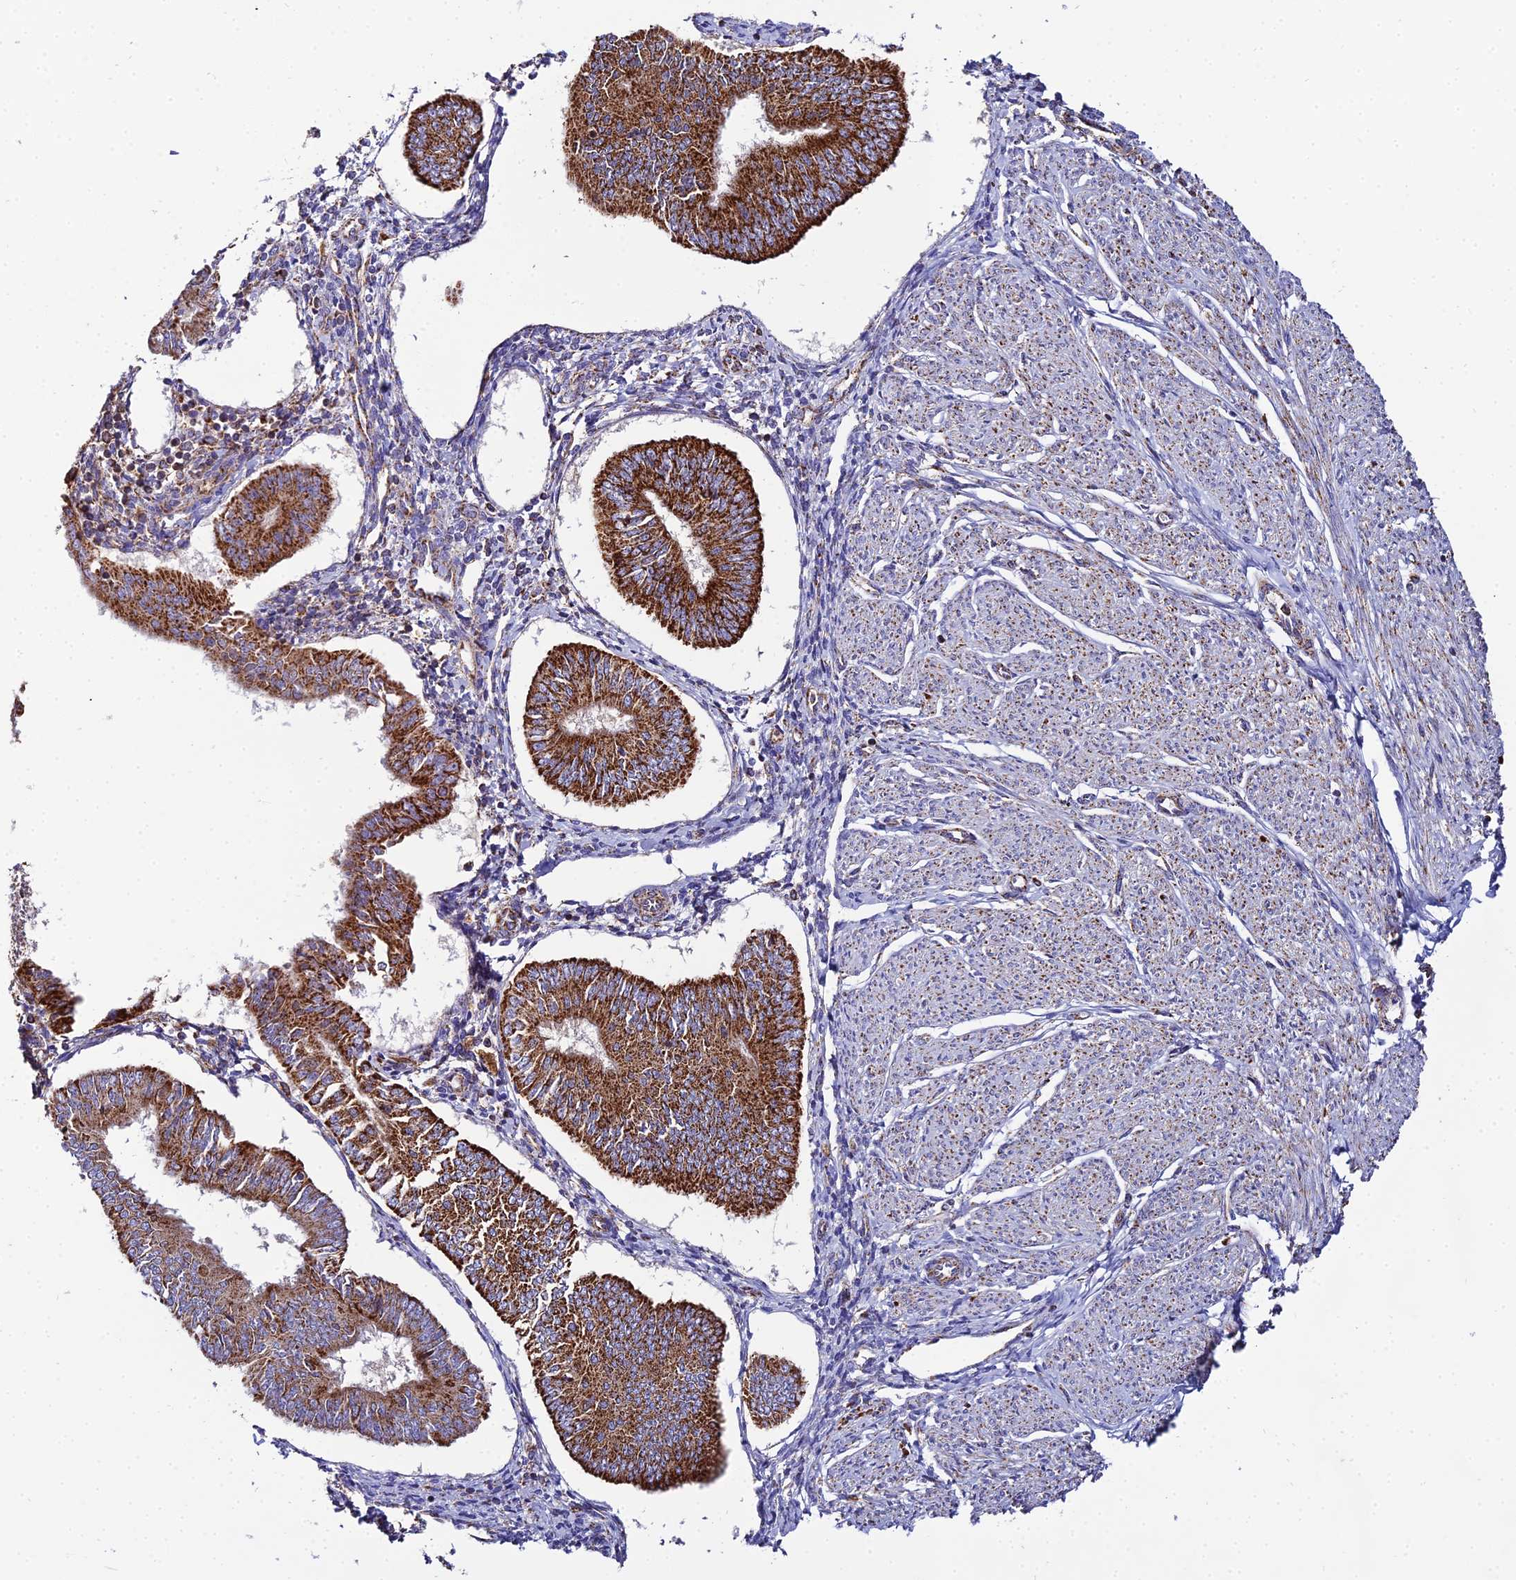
{"staining": {"intensity": "strong", "quantity": ">75%", "location": "cytoplasmic/membranous"}, "tissue": "endometrial cancer", "cell_type": "Tumor cells", "image_type": "cancer", "snomed": [{"axis": "morphology", "description": "Adenocarcinoma, NOS"}, {"axis": "topography", "description": "Endometrium"}], "caption": "Immunohistochemistry (DAB) staining of human endometrial adenocarcinoma reveals strong cytoplasmic/membranous protein staining in approximately >75% of tumor cells. (Brightfield microscopy of DAB IHC at high magnification).", "gene": "NIPSNAP3A", "patient": {"sex": "female", "age": 58}}